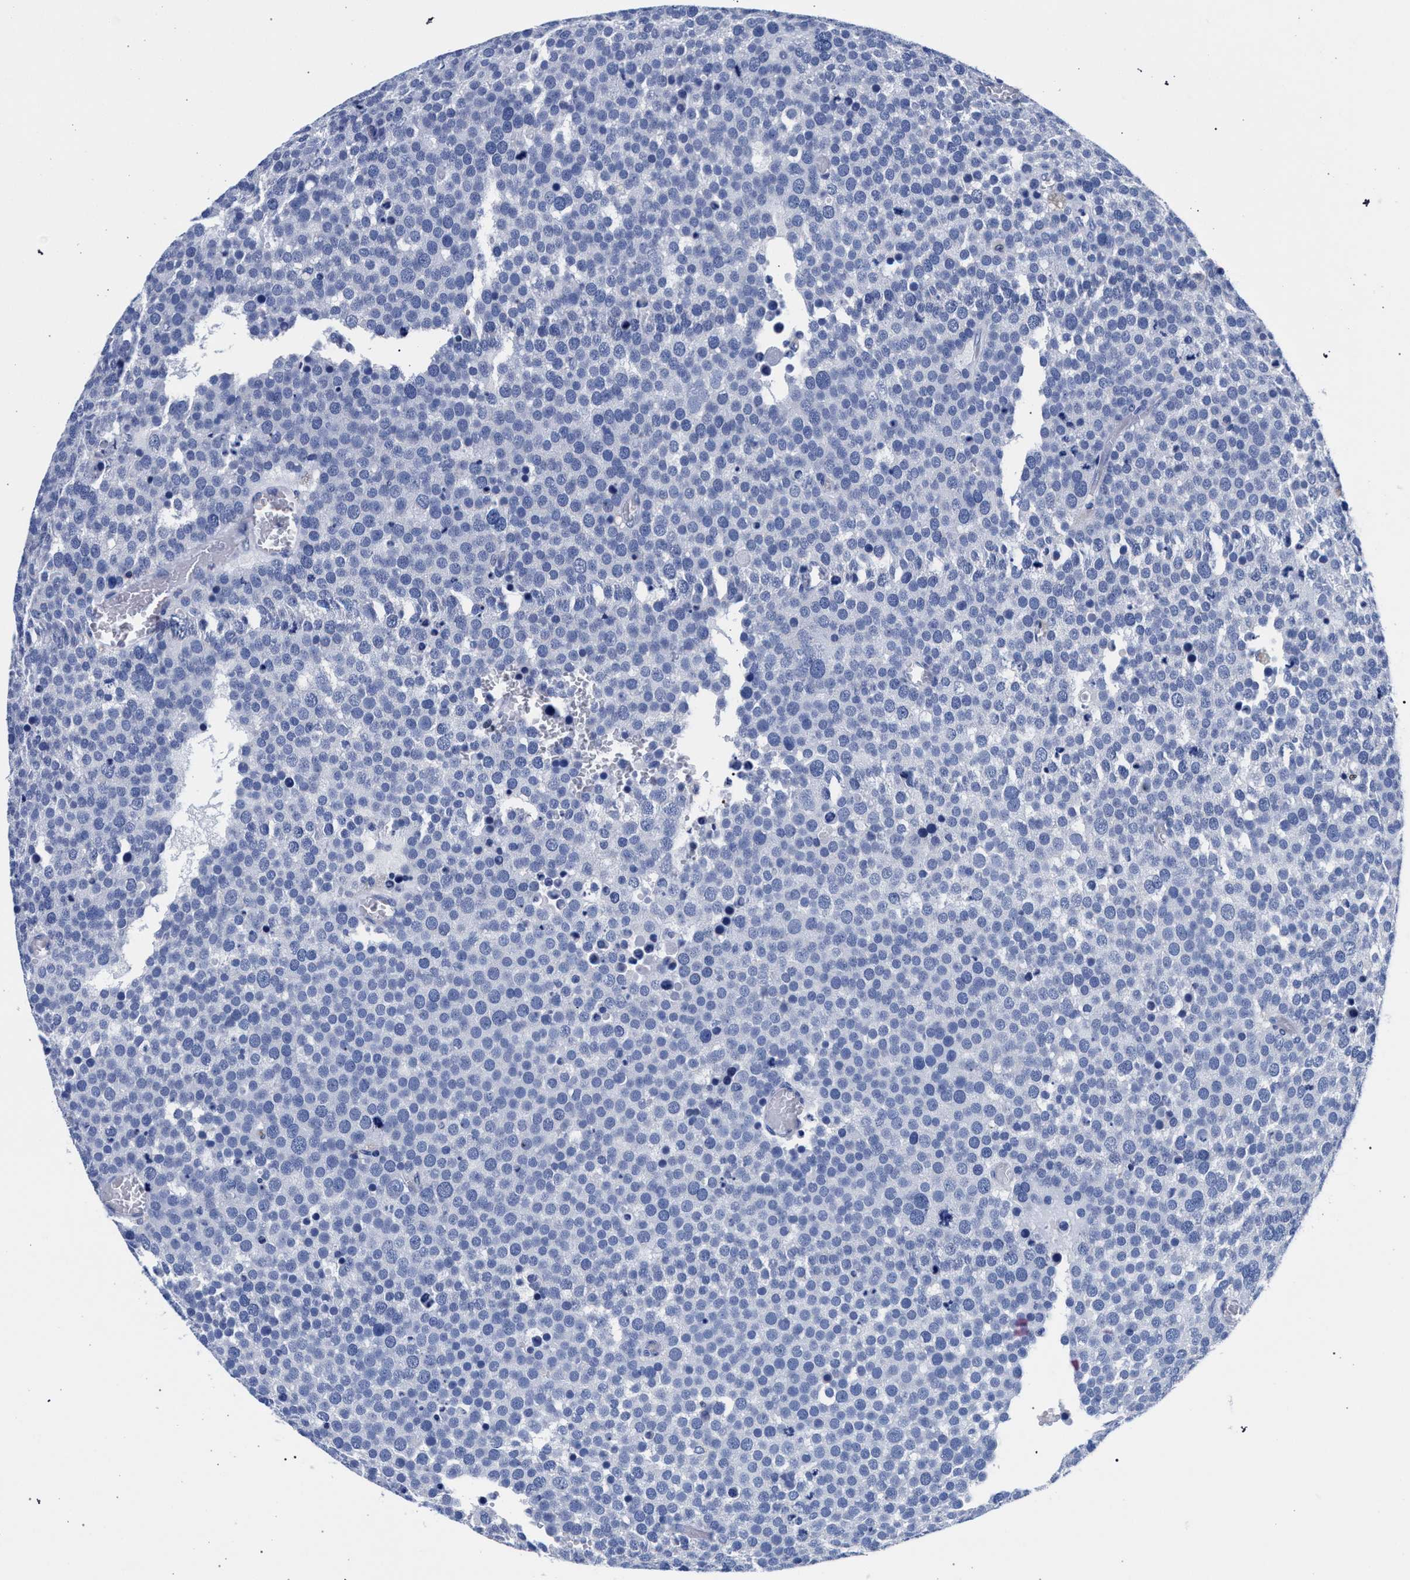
{"staining": {"intensity": "negative", "quantity": "none", "location": "none"}, "tissue": "testis cancer", "cell_type": "Tumor cells", "image_type": "cancer", "snomed": [{"axis": "morphology", "description": "Normal tissue, NOS"}, {"axis": "morphology", "description": "Seminoma, NOS"}, {"axis": "topography", "description": "Testis"}], "caption": "Immunohistochemistry of testis cancer (seminoma) exhibits no expression in tumor cells. Brightfield microscopy of immunohistochemistry stained with DAB (brown) and hematoxylin (blue), captured at high magnification.", "gene": "KLRK1", "patient": {"sex": "male", "age": 71}}